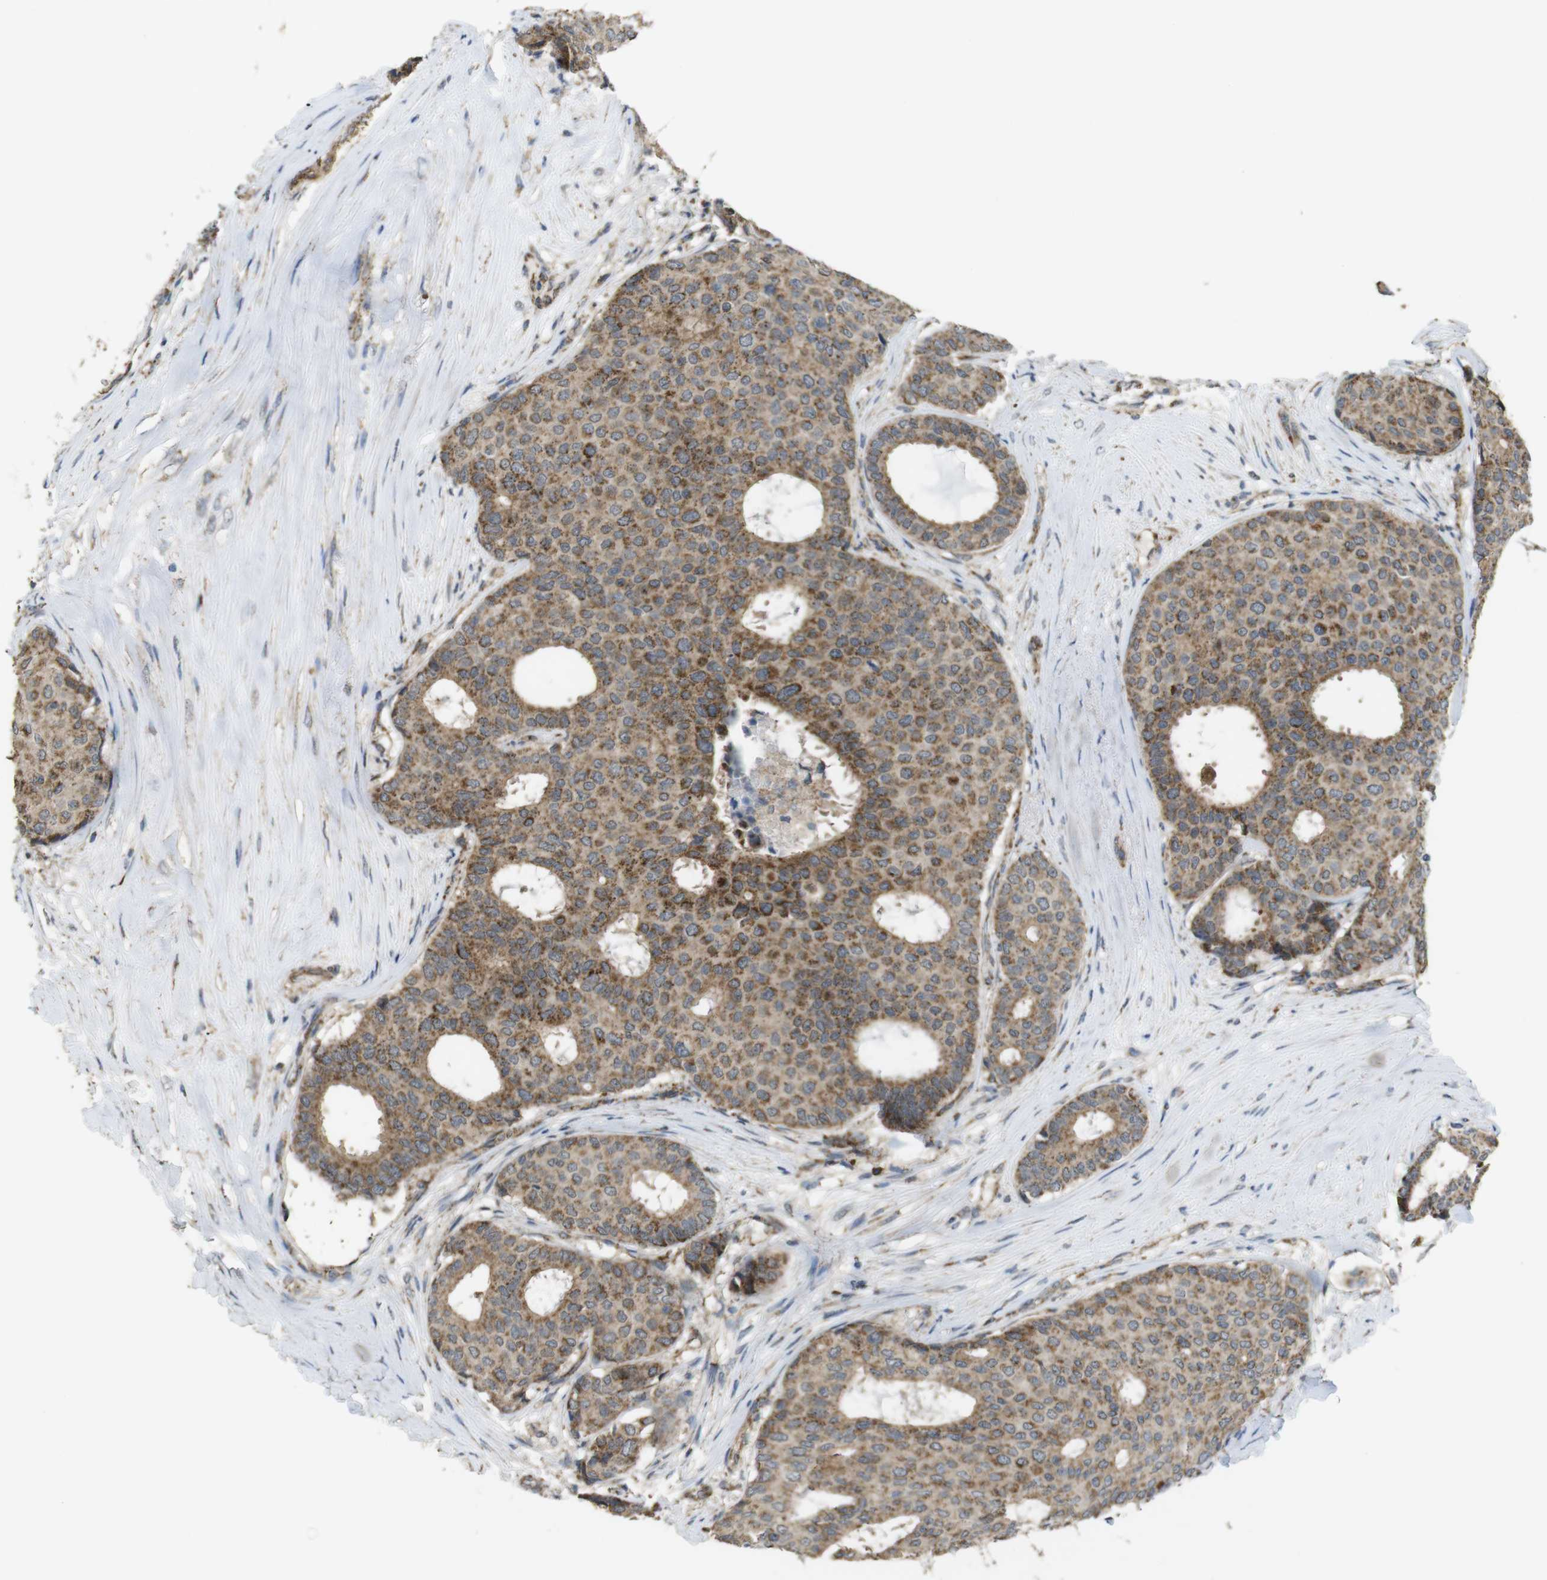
{"staining": {"intensity": "moderate", "quantity": ">75%", "location": "cytoplasmic/membranous"}, "tissue": "breast cancer", "cell_type": "Tumor cells", "image_type": "cancer", "snomed": [{"axis": "morphology", "description": "Duct carcinoma"}, {"axis": "topography", "description": "Breast"}], "caption": "IHC staining of invasive ductal carcinoma (breast), which reveals medium levels of moderate cytoplasmic/membranous staining in about >75% of tumor cells indicating moderate cytoplasmic/membranous protein staining. The staining was performed using DAB (brown) for protein detection and nuclei were counterstained in hematoxylin (blue).", "gene": "CALHM2", "patient": {"sex": "female", "age": 75}}